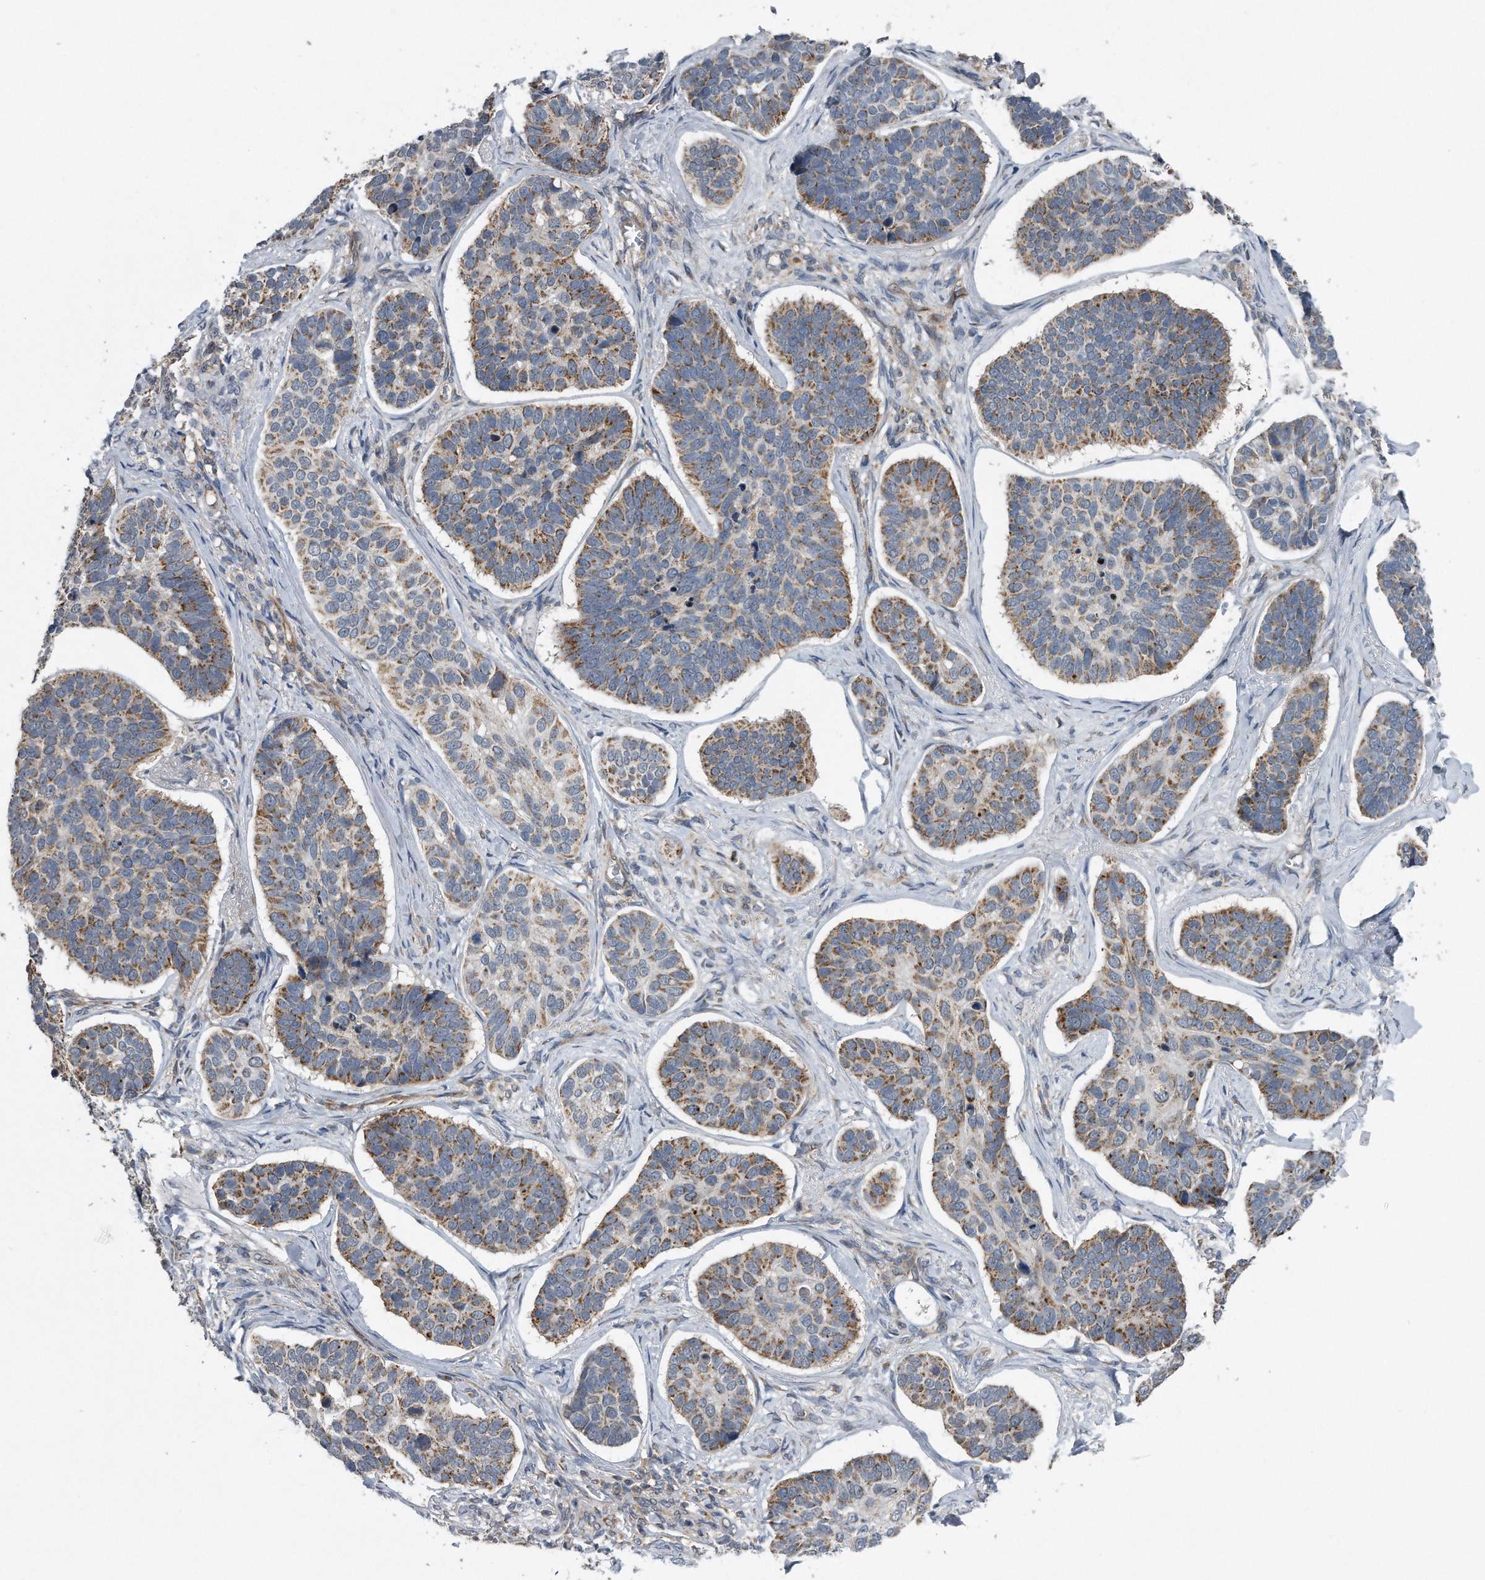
{"staining": {"intensity": "moderate", "quantity": ">75%", "location": "cytoplasmic/membranous"}, "tissue": "skin cancer", "cell_type": "Tumor cells", "image_type": "cancer", "snomed": [{"axis": "morphology", "description": "Basal cell carcinoma"}, {"axis": "topography", "description": "Skin"}], "caption": "Protein expression analysis of skin cancer (basal cell carcinoma) demonstrates moderate cytoplasmic/membranous expression in about >75% of tumor cells.", "gene": "LYRM4", "patient": {"sex": "male", "age": 62}}